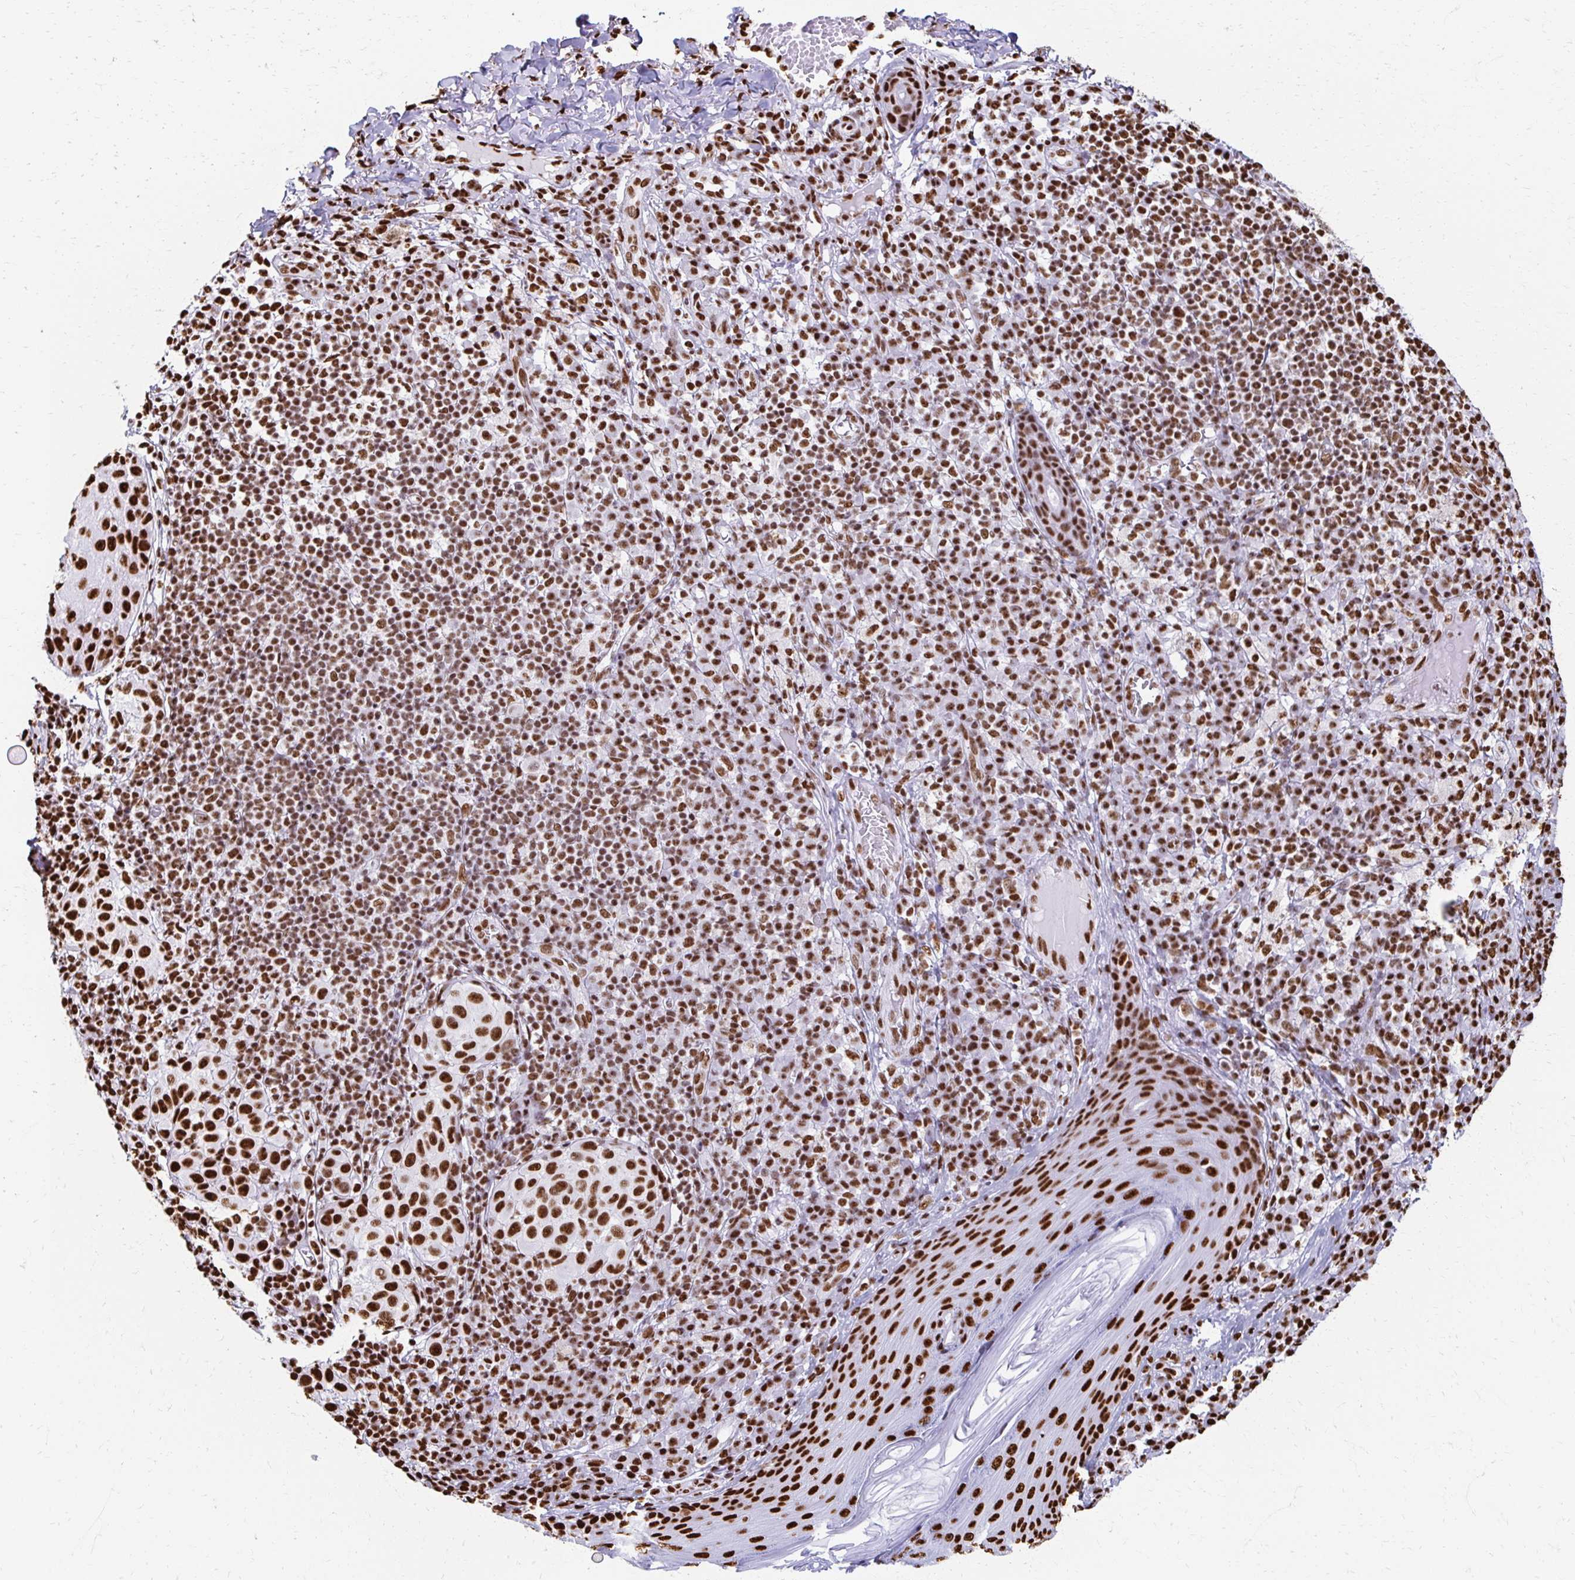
{"staining": {"intensity": "strong", "quantity": ">75%", "location": "nuclear"}, "tissue": "melanoma", "cell_type": "Tumor cells", "image_type": "cancer", "snomed": [{"axis": "morphology", "description": "Malignant melanoma, NOS"}, {"axis": "topography", "description": "Skin"}], "caption": "The micrograph exhibits a brown stain indicating the presence of a protein in the nuclear of tumor cells in melanoma.", "gene": "NONO", "patient": {"sex": "male", "age": 38}}